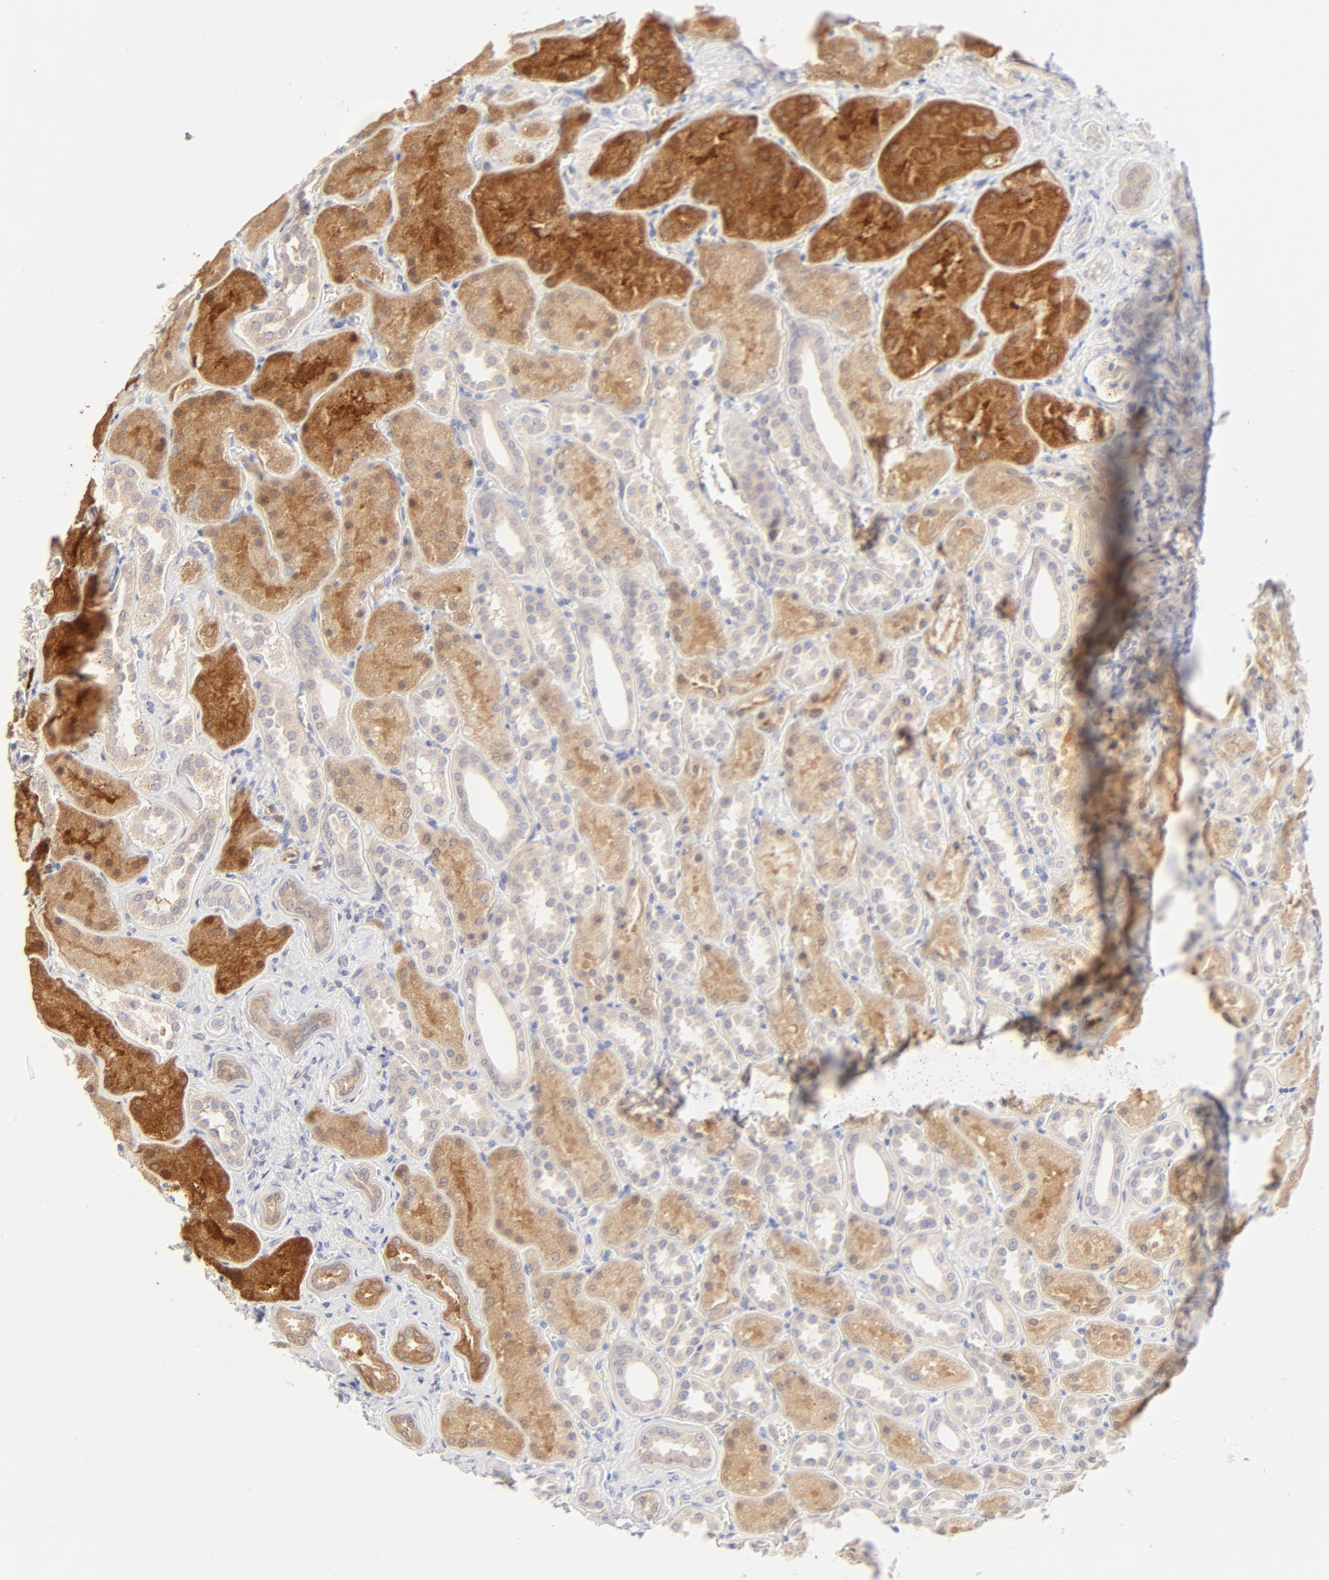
{"staining": {"intensity": "weak", "quantity": "<25%", "location": "cytoplasmic/membranous"}, "tissue": "kidney", "cell_type": "Cells in glomeruli", "image_type": "normal", "snomed": [{"axis": "morphology", "description": "Normal tissue, NOS"}, {"axis": "topography", "description": "Kidney"}], "caption": "Cells in glomeruli show no significant expression in benign kidney. (DAB (3,3'-diaminobenzidine) immunohistochemistry, high magnification).", "gene": "NKX2", "patient": {"sex": "male", "age": 28}}